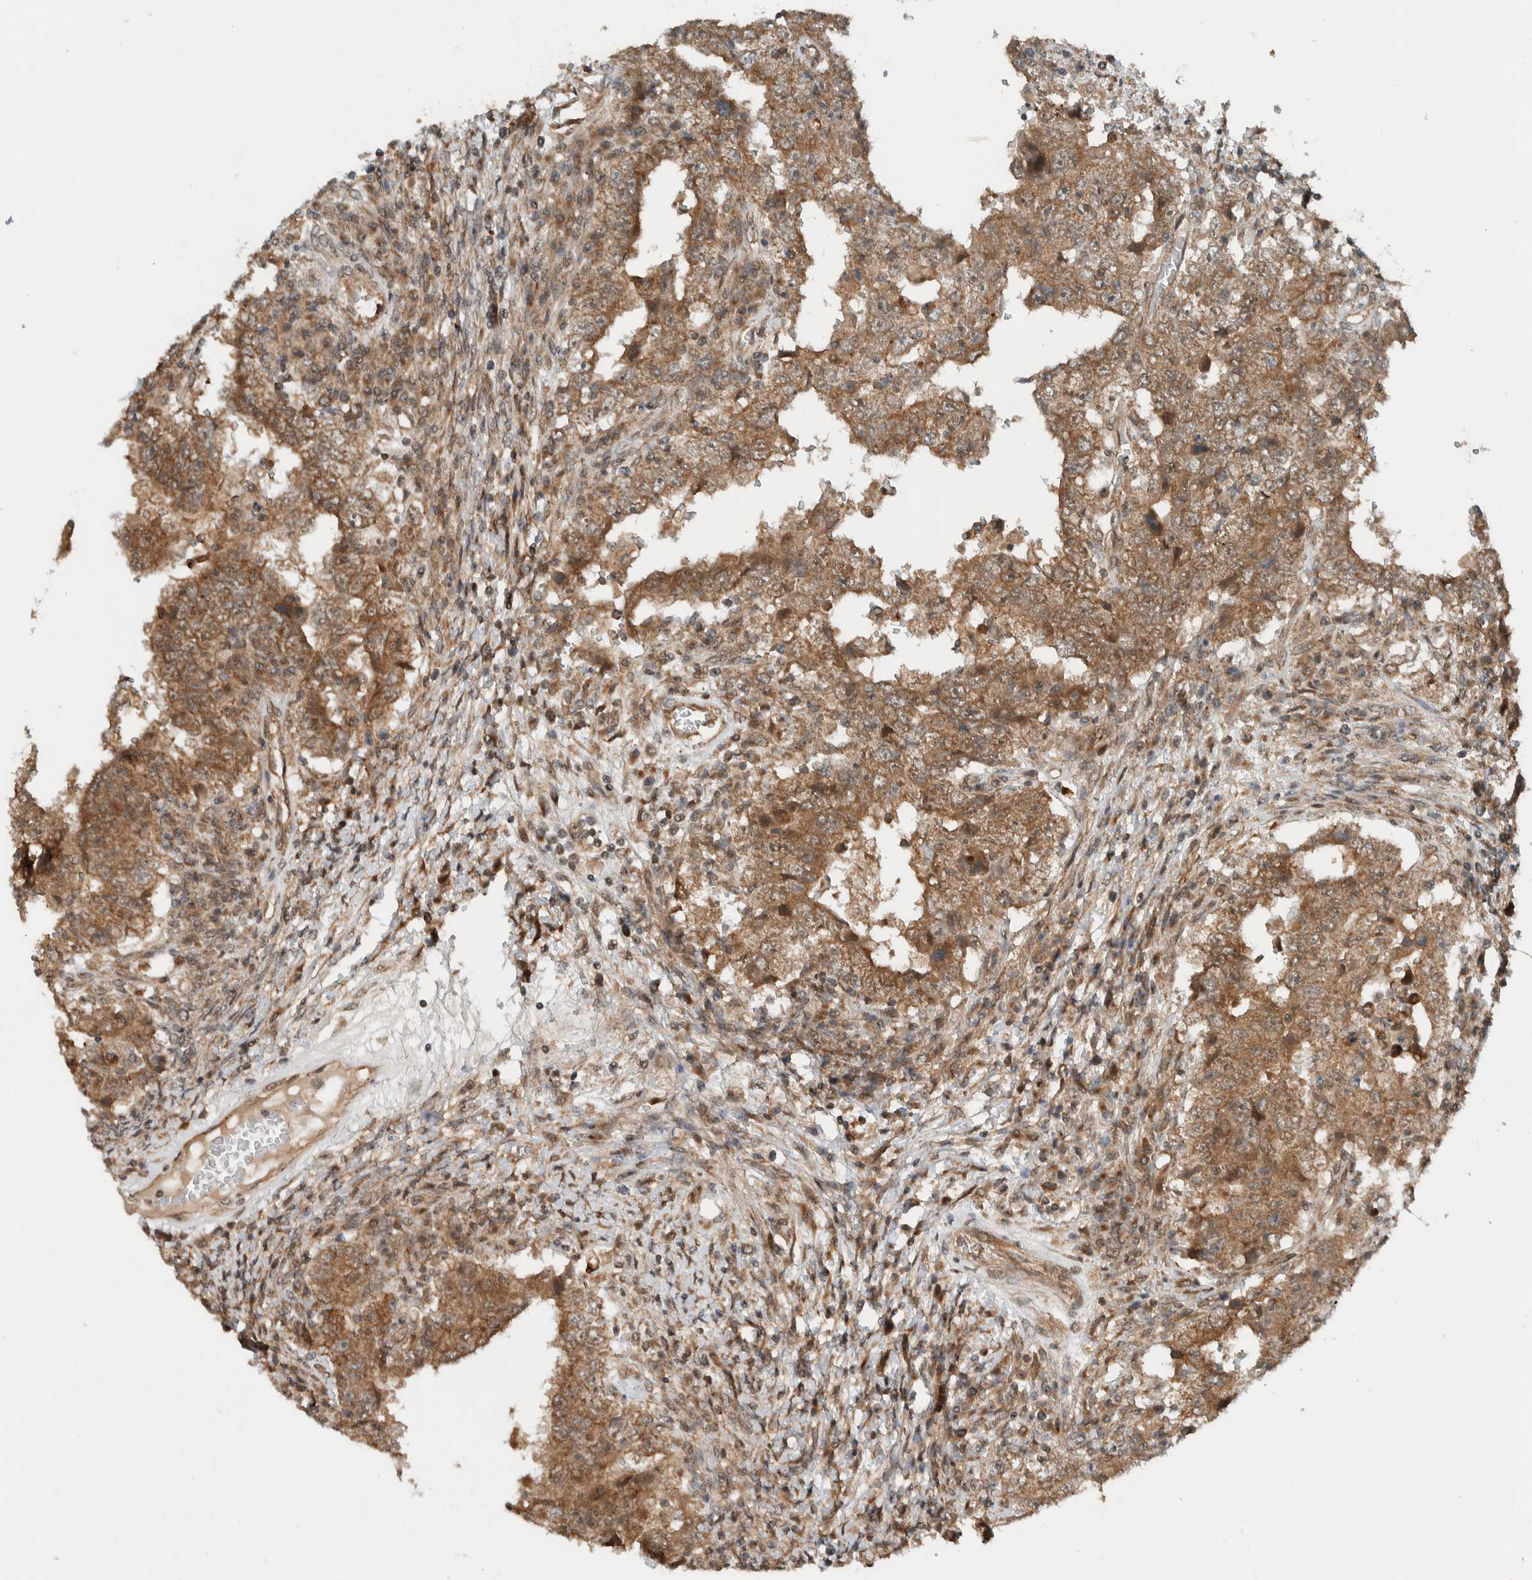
{"staining": {"intensity": "weak", "quantity": ">75%", "location": "cytoplasmic/membranous"}, "tissue": "testis cancer", "cell_type": "Tumor cells", "image_type": "cancer", "snomed": [{"axis": "morphology", "description": "Carcinoma, Embryonal, NOS"}, {"axis": "topography", "description": "Testis"}], "caption": "Immunohistochemistry (IHC) photomicrograph of neoplastic tissue: testis cancer (embryonal carcinoma) stained using IHC displays low levels of weak protein expression localized specifically in the cytoplasmic/membranous of tumor cells, appearing as a cytoplasmic/membranous brown color.", "gene": "KLHL6", "patient": {"sex": "male", "age": 26}}